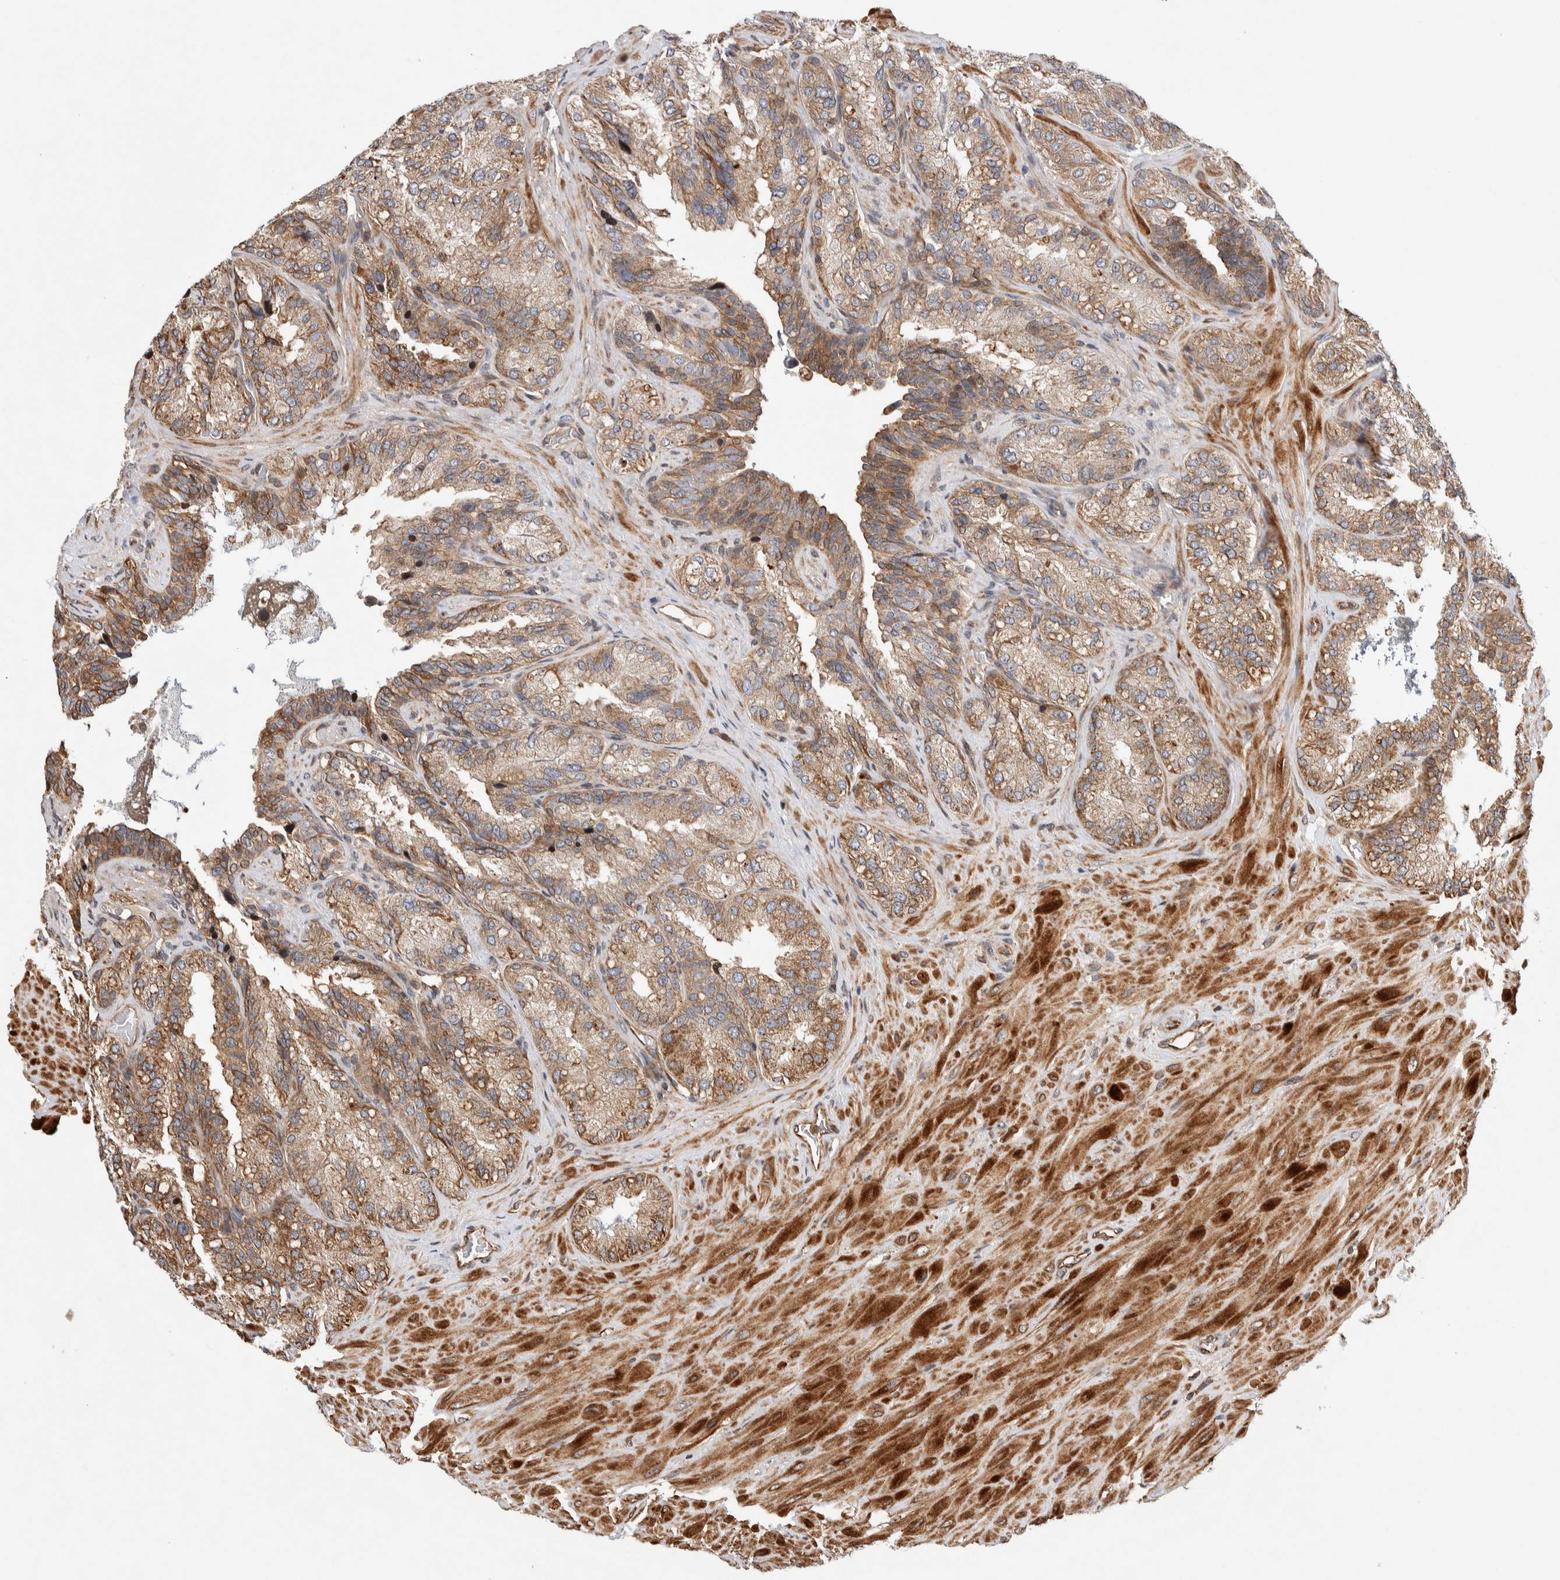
{"staining": {"intensity": "moderate", "quantity": ">75%", "location": "cytoplasmic/membranous"}, "tissue": "seminal vesicle", "cell_type": "Glandular cells", "image_type": "normal", "snomed": [{"axis": "morphology", "description": "Normal tissue, NOS"}, {"axis": "topography", "description": "Prostate"}, {"axis": "topography", "description": "Seminal veicle"}], "caption": "Glandular cells show medium levels of moderate cytoplasmic/membranous positivity in approximately >75% of cells in unremarkable seminal vesicle.", "gene": "LZTS1", "patient": {"sex": "male", "age": 51}}